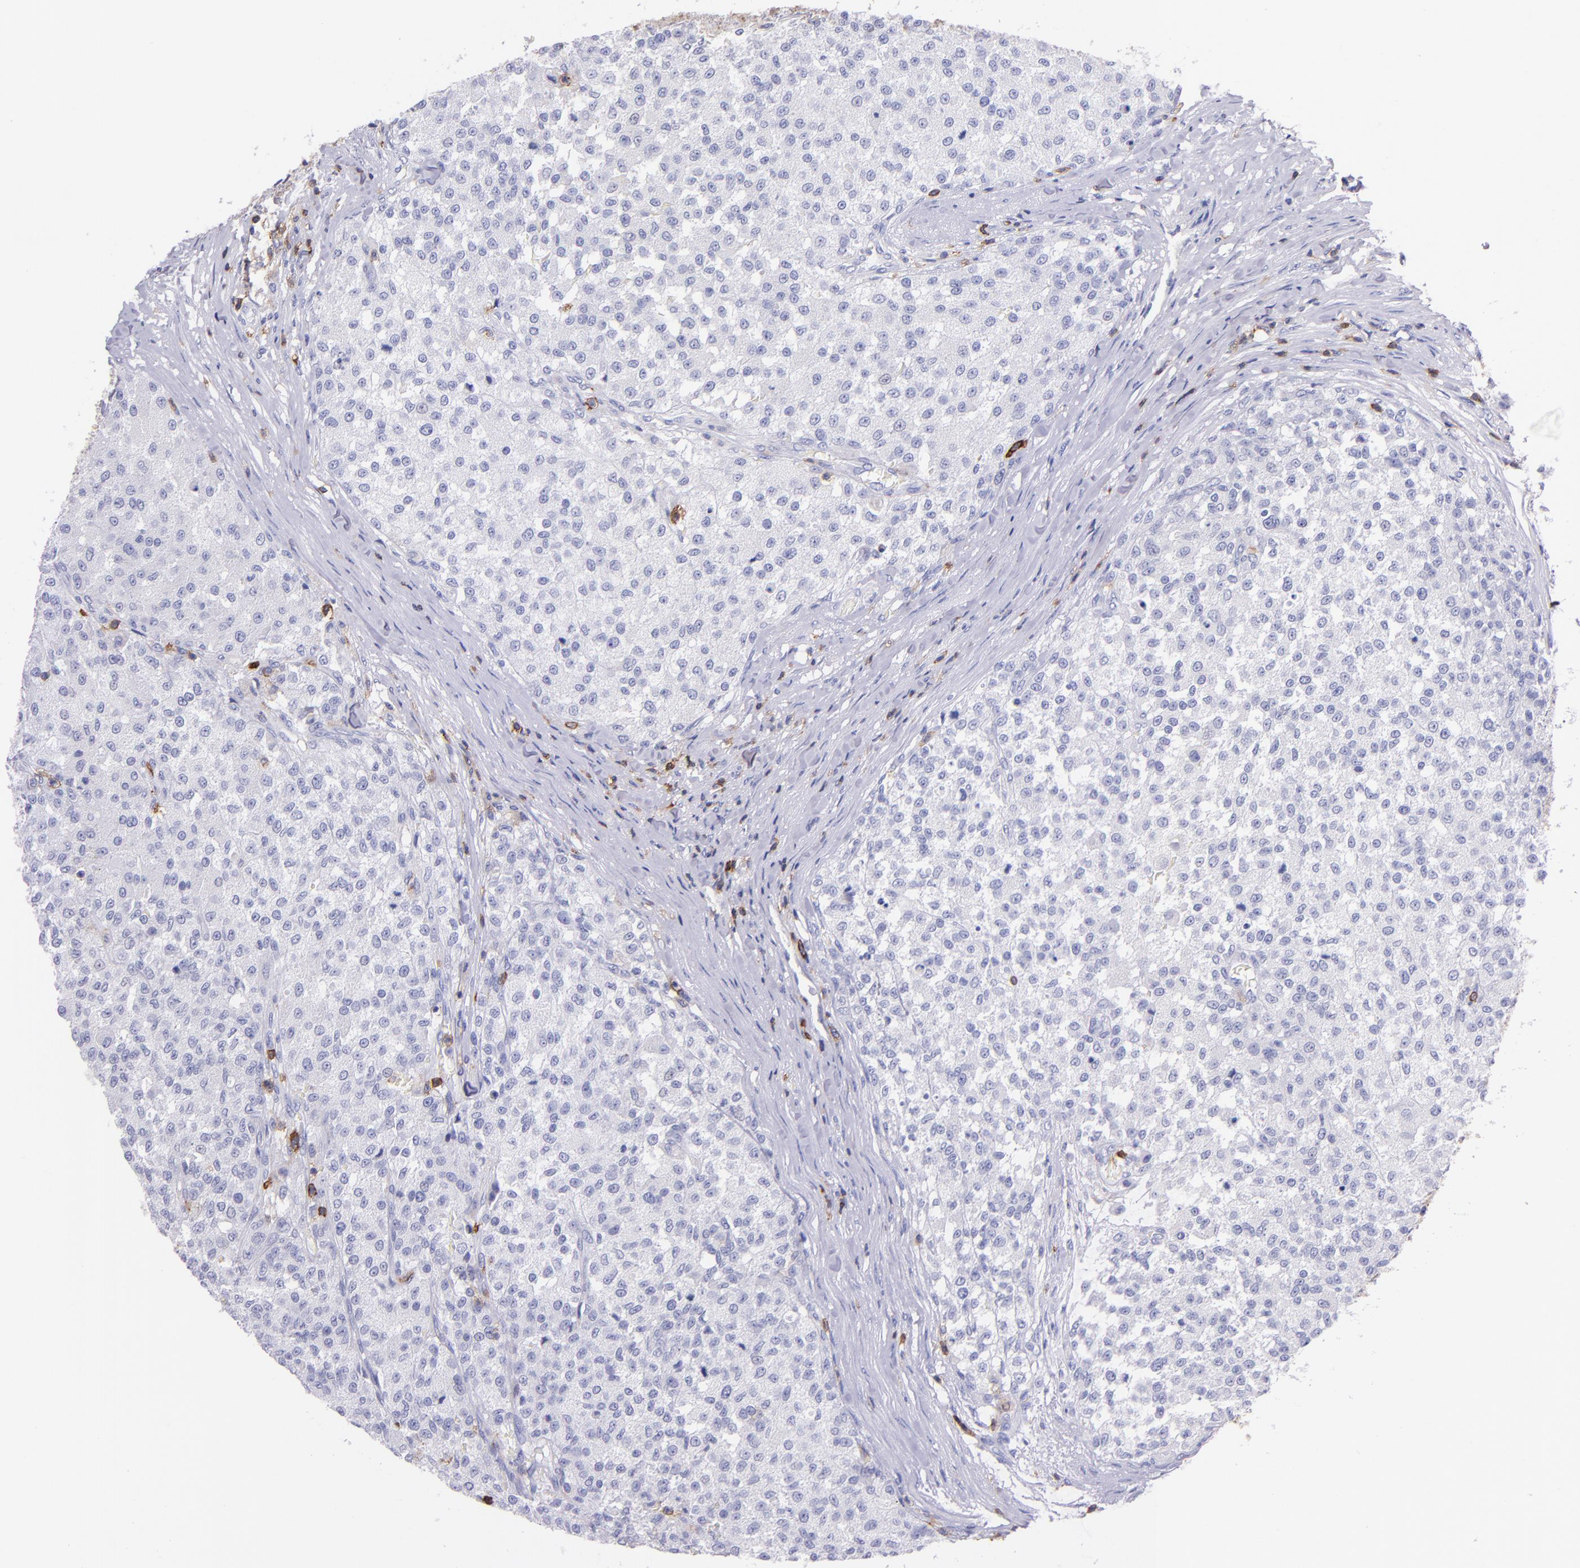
{"staining": {"intensity": "negative", "quantity": "none", "location": "none"}, "tissue": "testis cancer", "cell_type": "Tumor cells", "image_type": "cancer", "snomed": [{"axis": "morphology", "description": "Seminoma, NOS"}, {"axis": "topography", "description": "Testis"}], "caption": "High magnification brightfield microscopy of testis cancer stained with DAB (3,3'-diaminobenzidine) (brown) and counterstained with hematoxylin (blue): tumor cells show no significant staining.", "gene": "SPN", "patient": {"sex": "male", "age": 59}}